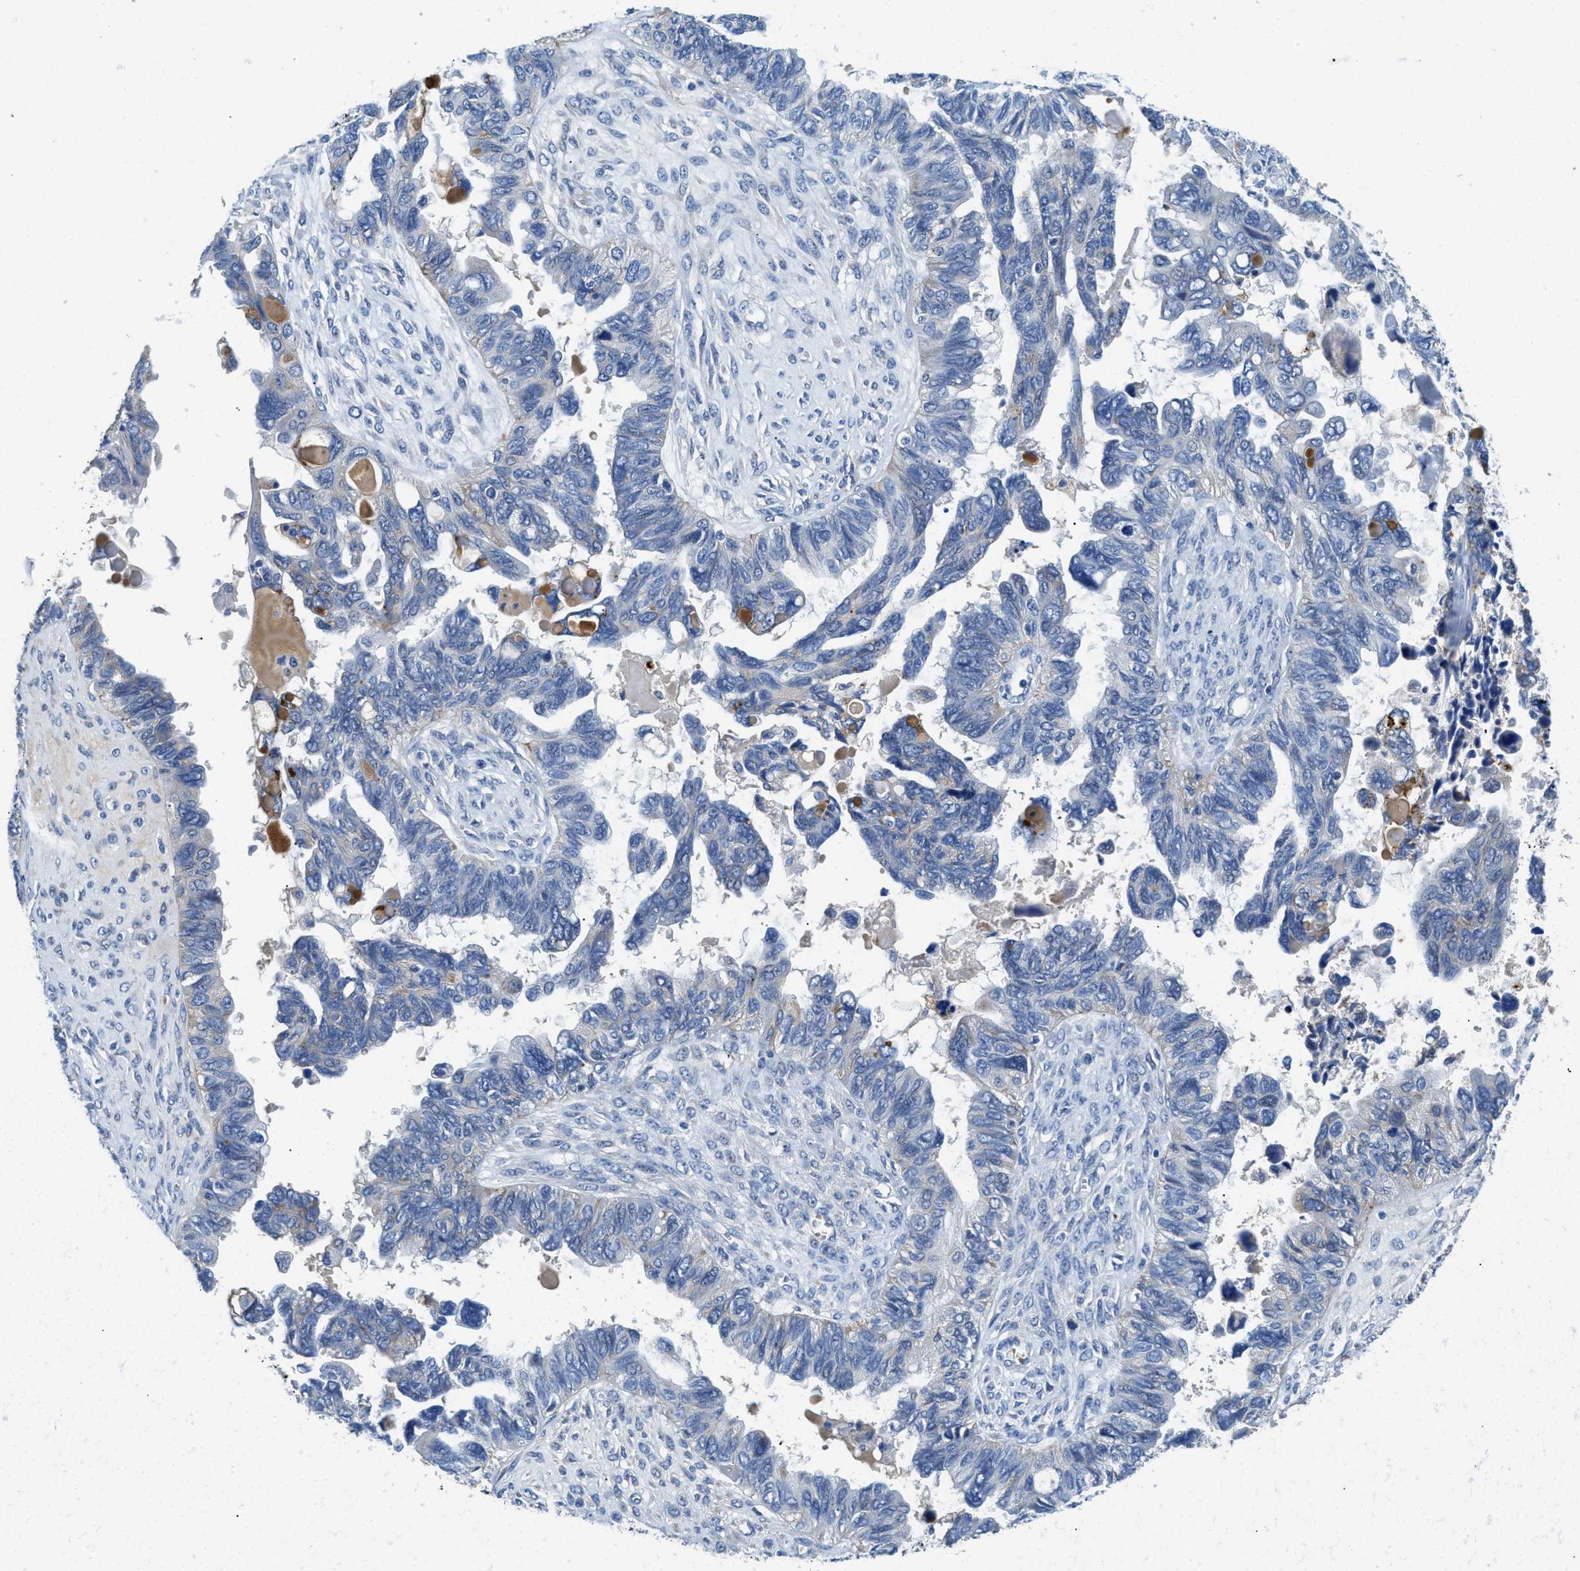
{"staining": {"intensity": "negative", "quantity": "none", "location": "none"}, "tissue": "ovarian cancer", "cell_type": "Tumor cells", "image_type": "cancer", "snomed": [{"axis": "morphology", "description": "Cystadenocarcinoma, serous, NOS"}, {"axis": "topography", "description": "Ovary"}], "caption": "Immunohistochemical staining of human ovarian cancer (serous cystadenocarcinoma) demonstrates no significant staining in tumor cells.", "gene": "TSPAN3", "patient": {"sex": "female", "age": 79}}